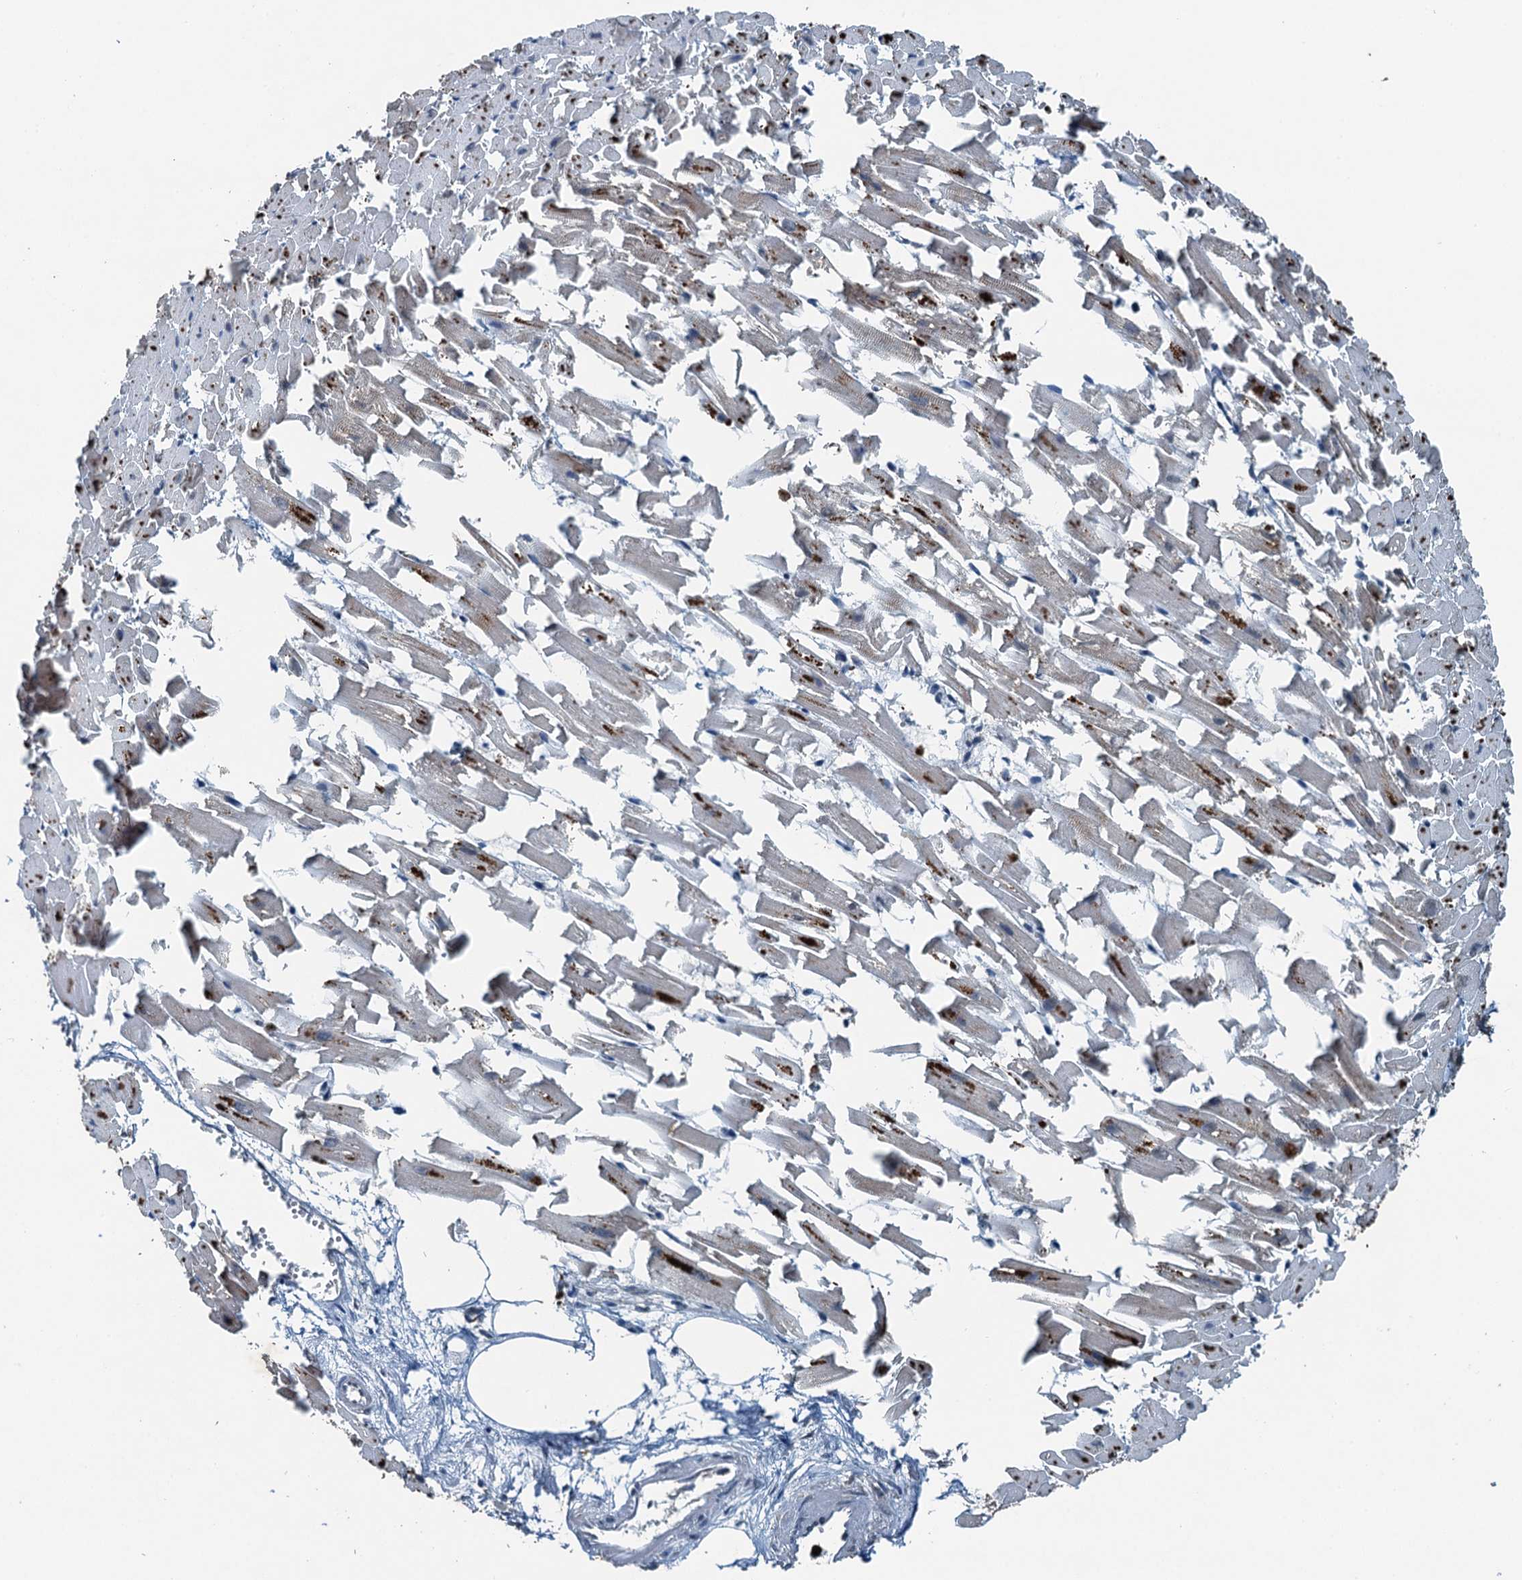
{"staining": {"intensity": "moderate", "quantity": "25%-75%", "location": "cytoplasmic/membranous"}, "tissue": "heart muscle", "cell_type": "Cardiomyocytes", "image_type": "normal", "snomed": [{"axis": "morphology", "description": "Normal tissue, NOS"}, {"axis": "topography", "description": "Heart"}], "caption": "Moderate cytoplasmic/membranous positivity for a protein is seen in about 25%-75% of cardiomyocytes of benign heart muscle using immunohistochemistry.", "gene": "UBXN6", "patient": {"sex": "female", "age": 64}}